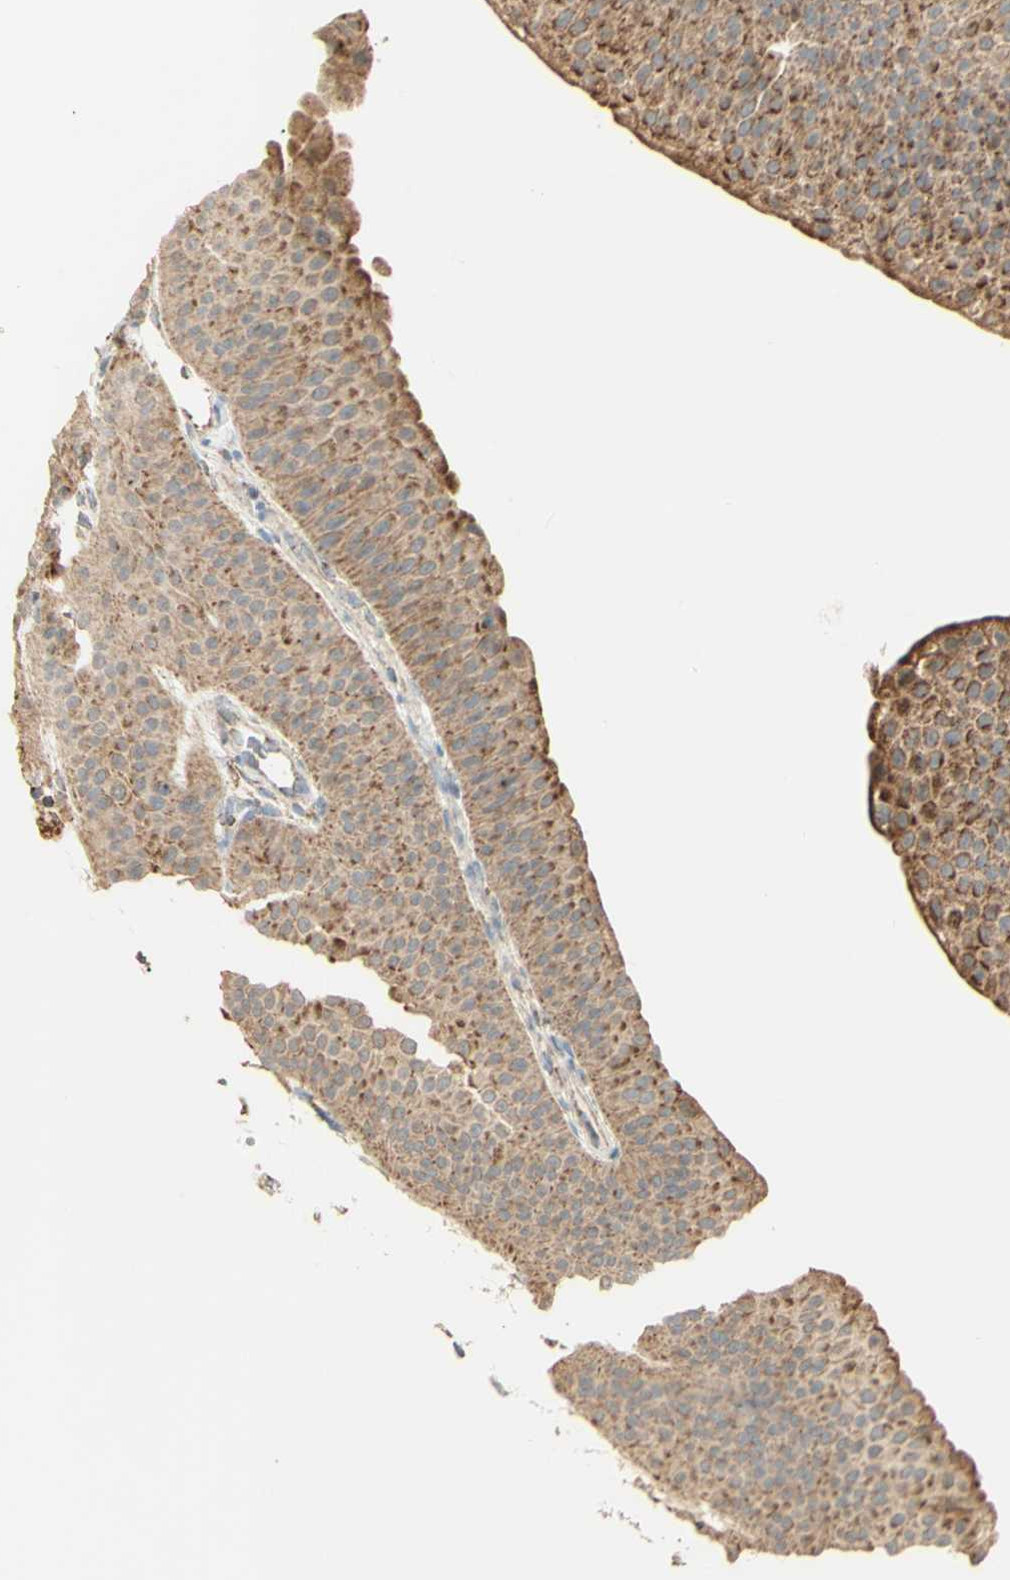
{"staining": {"intensity": "moderate", "quantity": ">75%", "location": "cytoplasmic/membranous"}, "tissue": "urothelial cancer", "cell_type": "Tumor cells", "image_type": "cancer", "snomed": [{"axis": "morphology", "description": "Urothelial carcinoma, Low grade"}, {"axis": "topography", "description": "Urinary bladder"}], "caption": "Immunohistochemistry (IHC) image of low-grade urothelial carcinoma stained for a protein (brown), which shows medium levels of moderate cytoplasmic/membranous expression in about >75% of tumor cells.", "gene": "LETM1", "patient": {"sex": "female", "age": 60}}